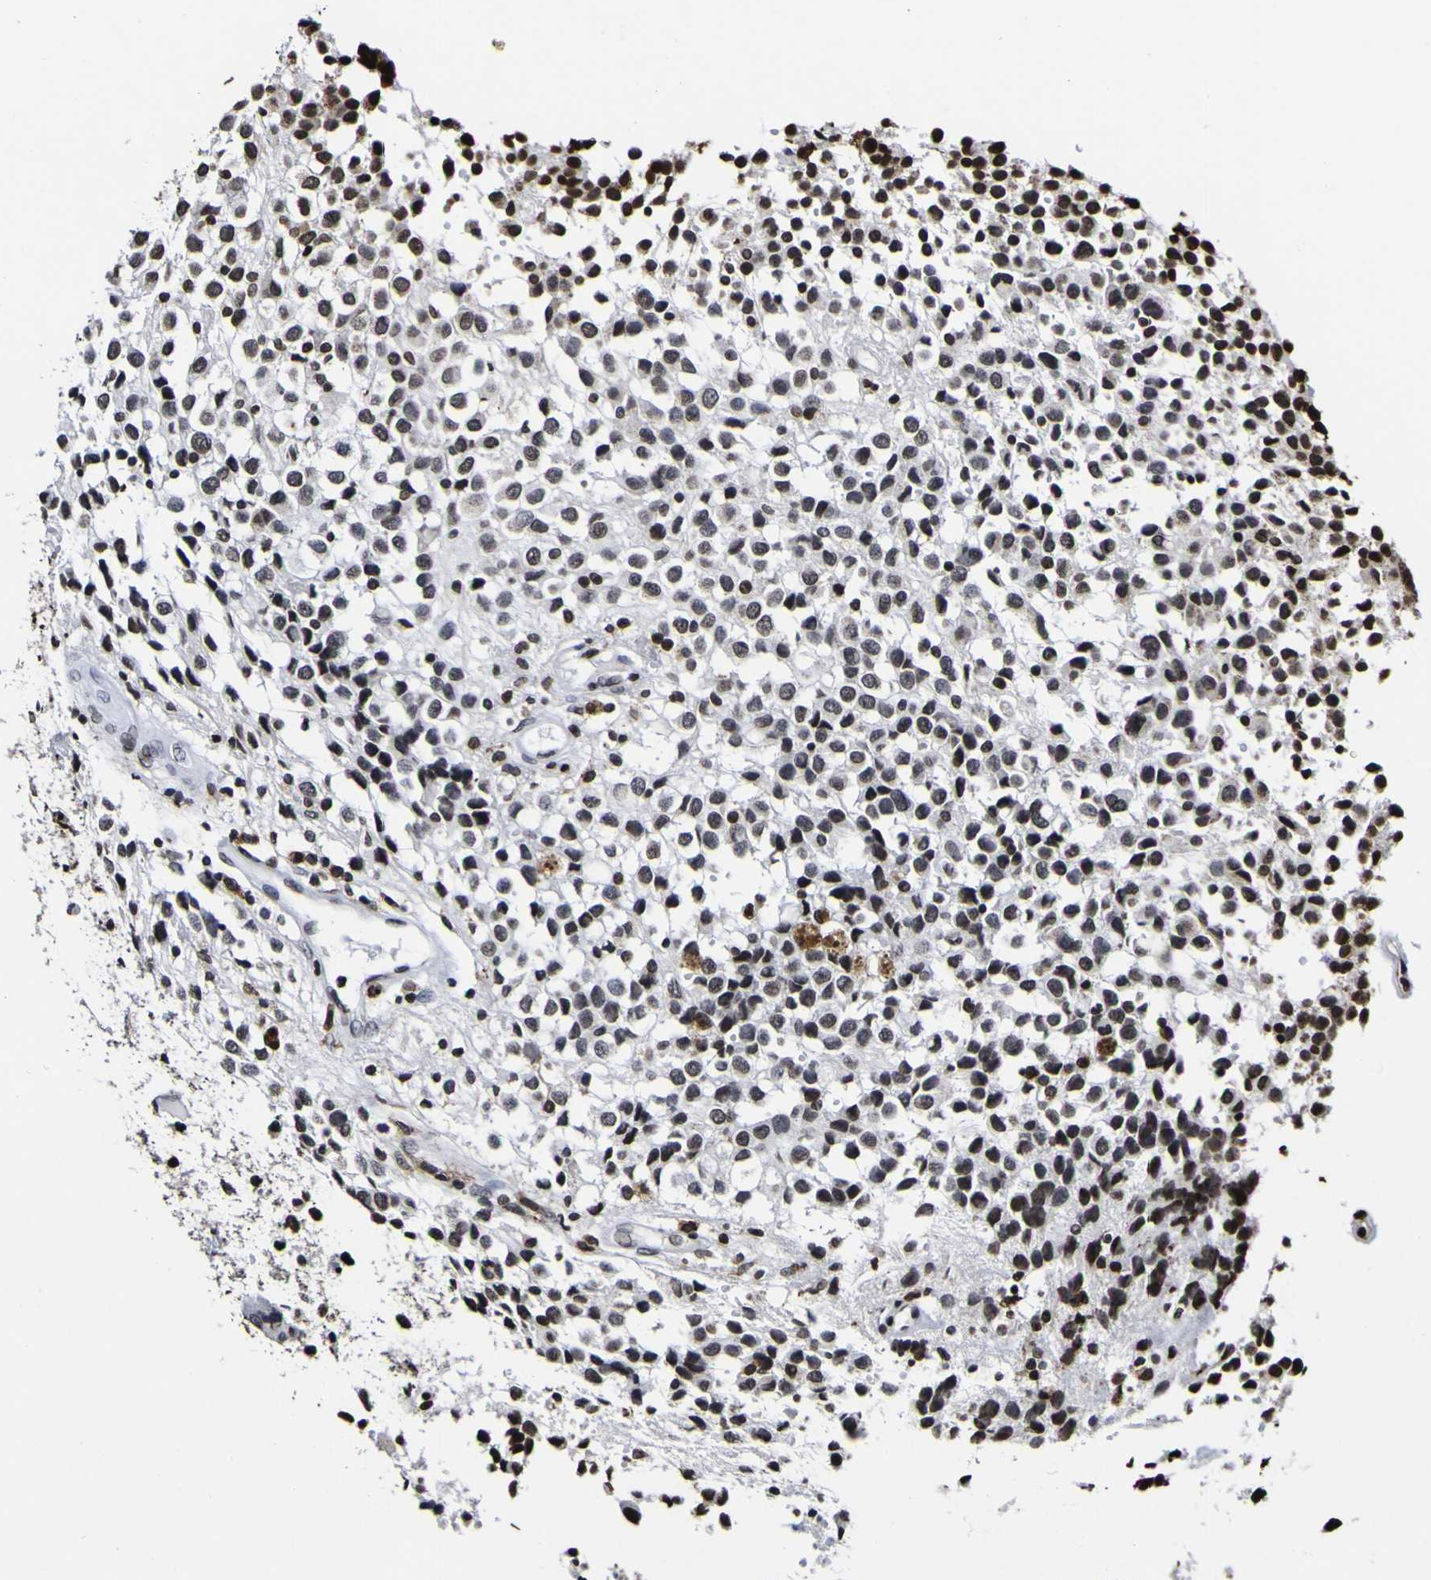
{"staining": {"intensity": "strong", "quantity": "25%-75%", "location": "nuclear"}, "tissue": "glioma", "cell_type": "Tumor cells", "image_type": "cancer", "snomed": [{"axis": "morphology", "description": "Glioma, malignant, High grade"}, {"axis": "topography", "description": "Brain"}], "caption": "A brown stain highlights strong nuclear expression of a protein in glioma tumor cells. The staining was performed using DAB to visualize the protein expression in brown, while the nuclei were stained in blue with hematoxylin (Magnification: 20x).", "gene": "PIAS1", "patient": {"sex": "male", "age": 32}}